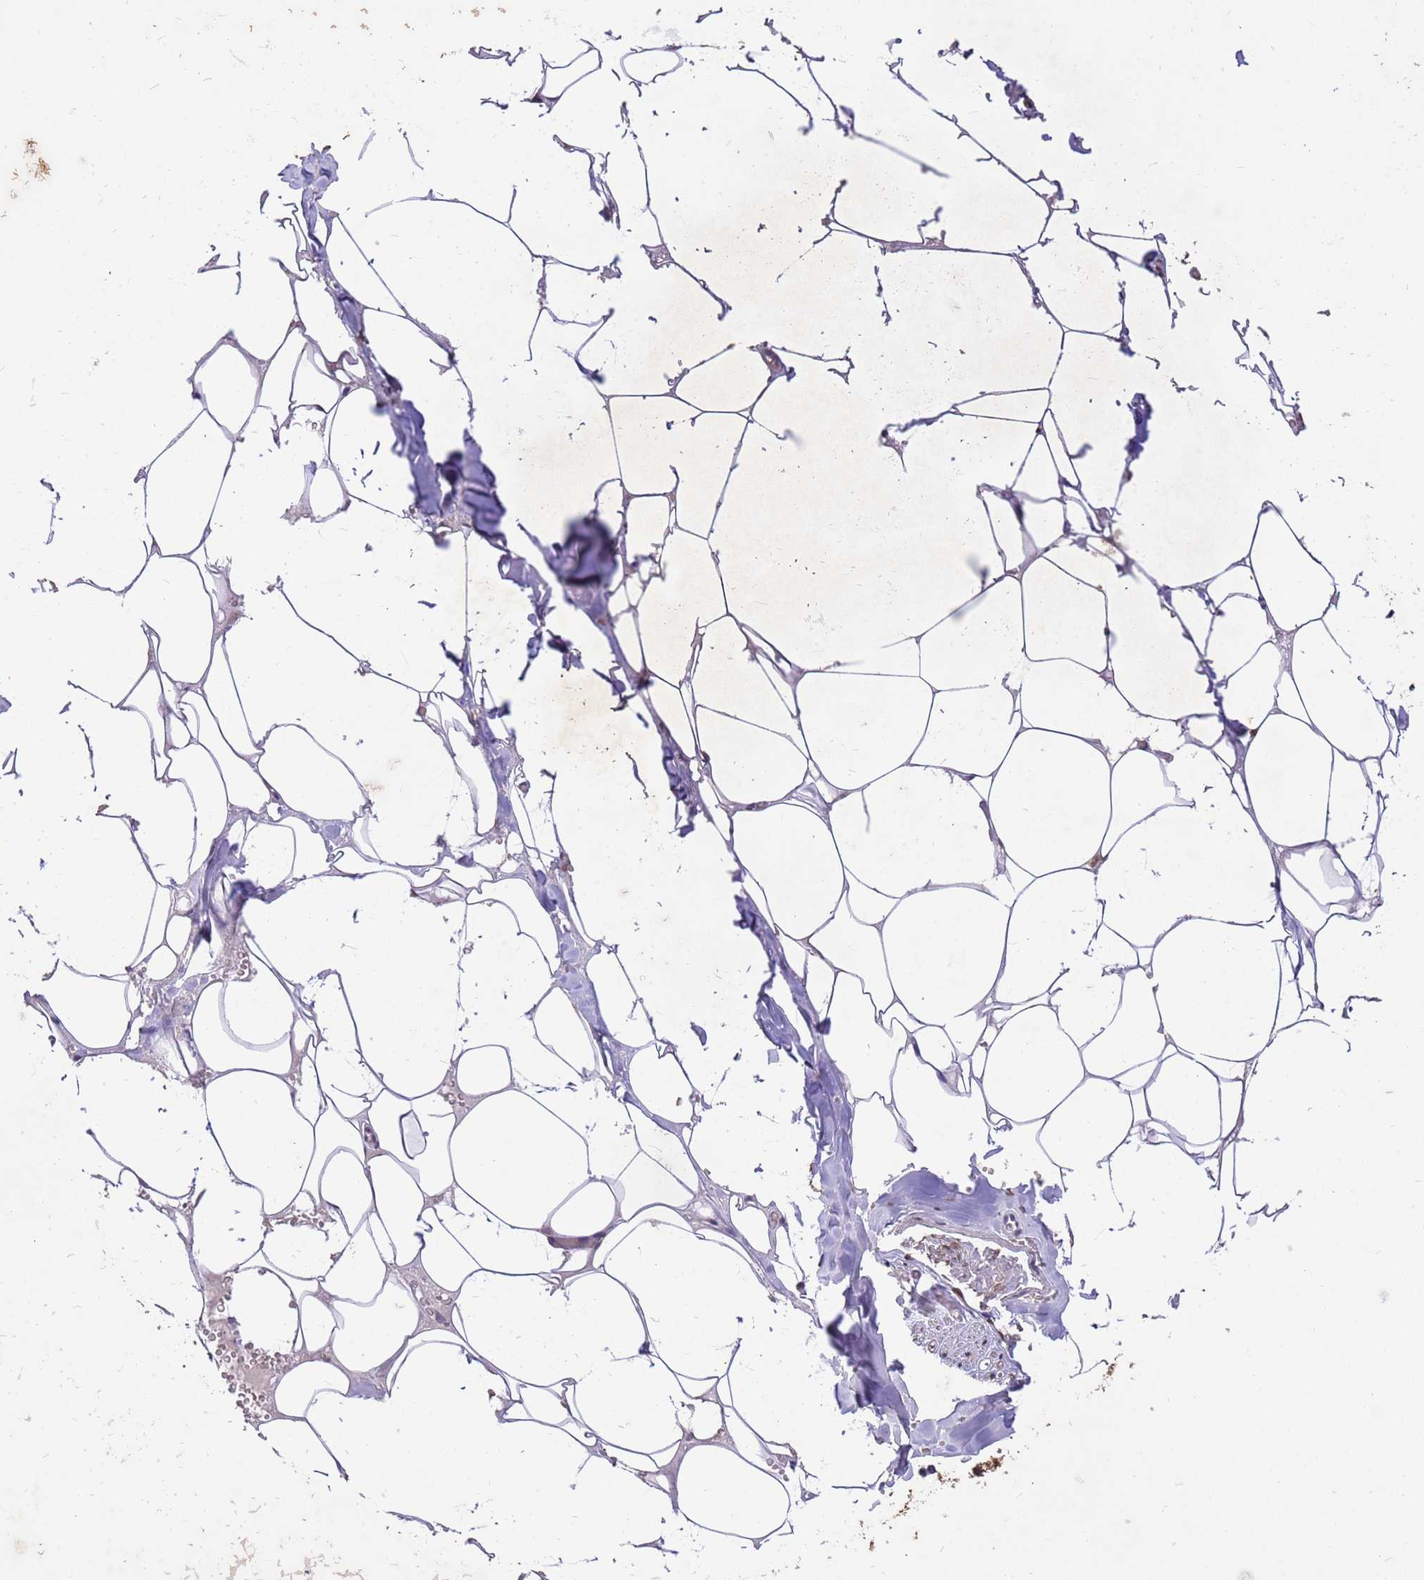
{"staining": {"intensity": "weak", "quantity": "25%-75%", "location": "cytoplasmic/membranous"}, "tissue": "adipose tissue", "cell_type": "Adipocytes", "image_type": "normal", "snomed": [{"axis": "morphology", "description": "Normal tissue, NOS"}, {"axis": "topography", "description": "Salivary gland"}, {"axis": "topography", "description": "Peripheral nerve tissue"}], "caption": "A photomicrograph of human adipose tissue stained for a protein reveals weak cytoplasmic/membranous brown staining in adipocytes. The protein is shown in brown color, while the nuclei are stained blue.", "gene": "PPP2CA", "patient": {"sex": "male", "age": 38}}